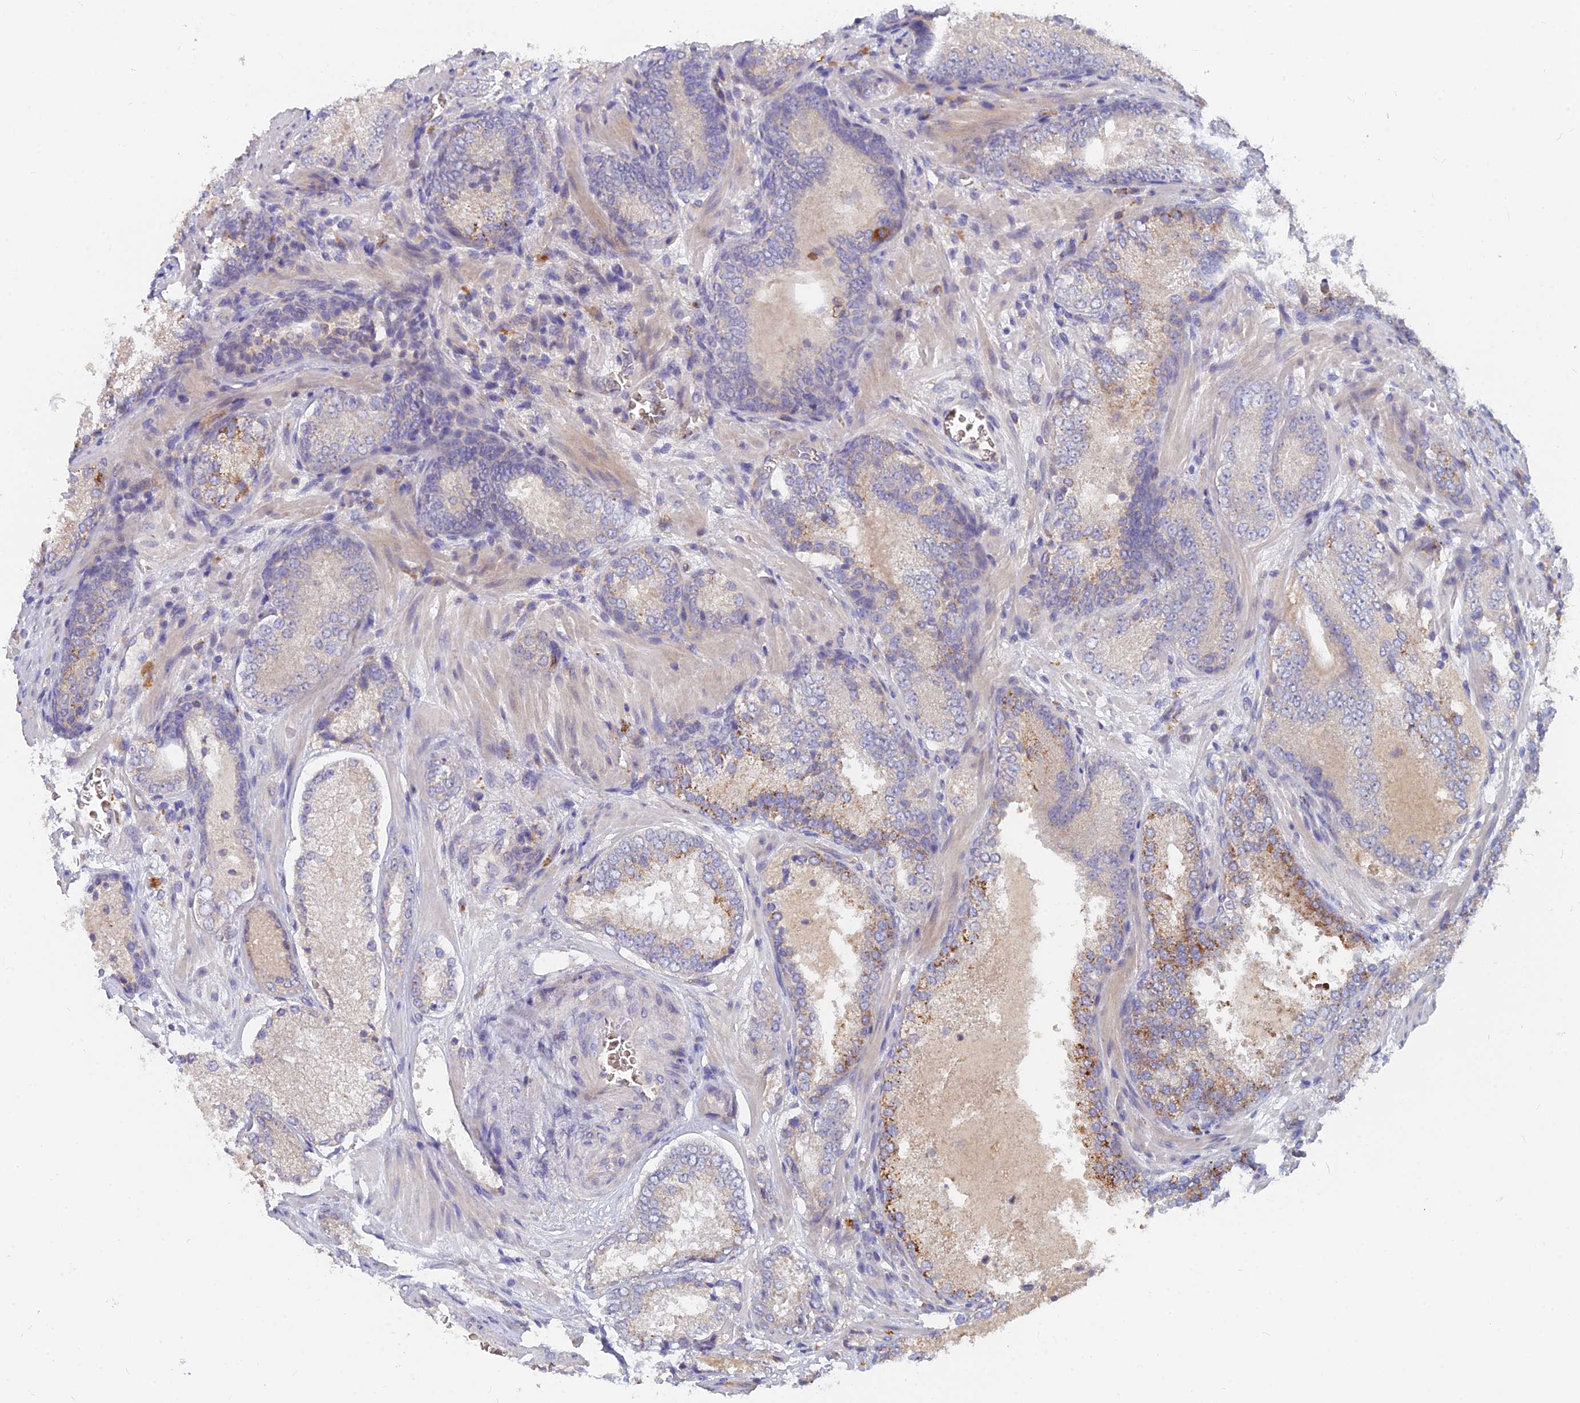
{"staining": {"intensity": "moderate", "quantity": "<25%", "location": "cytoplasmic/membranous"}, "tissue": "prostate cancer", "cell_type": "Tumor cells", "image_type": "cancer", "snomed": [{"axis": "morphology", "description": "Adenocarcinoma, Low grade"}, {"axis": "topography", "description": "Prostate"}], "caption": "Immunohistochemical staining of prostate cancer demonstrates low levels of moderate cytoplasmic/membranous expression in about <25% of tumor cells.", "gene": "ARRDC1", "patient": {"sex": "male", "age": 74}}